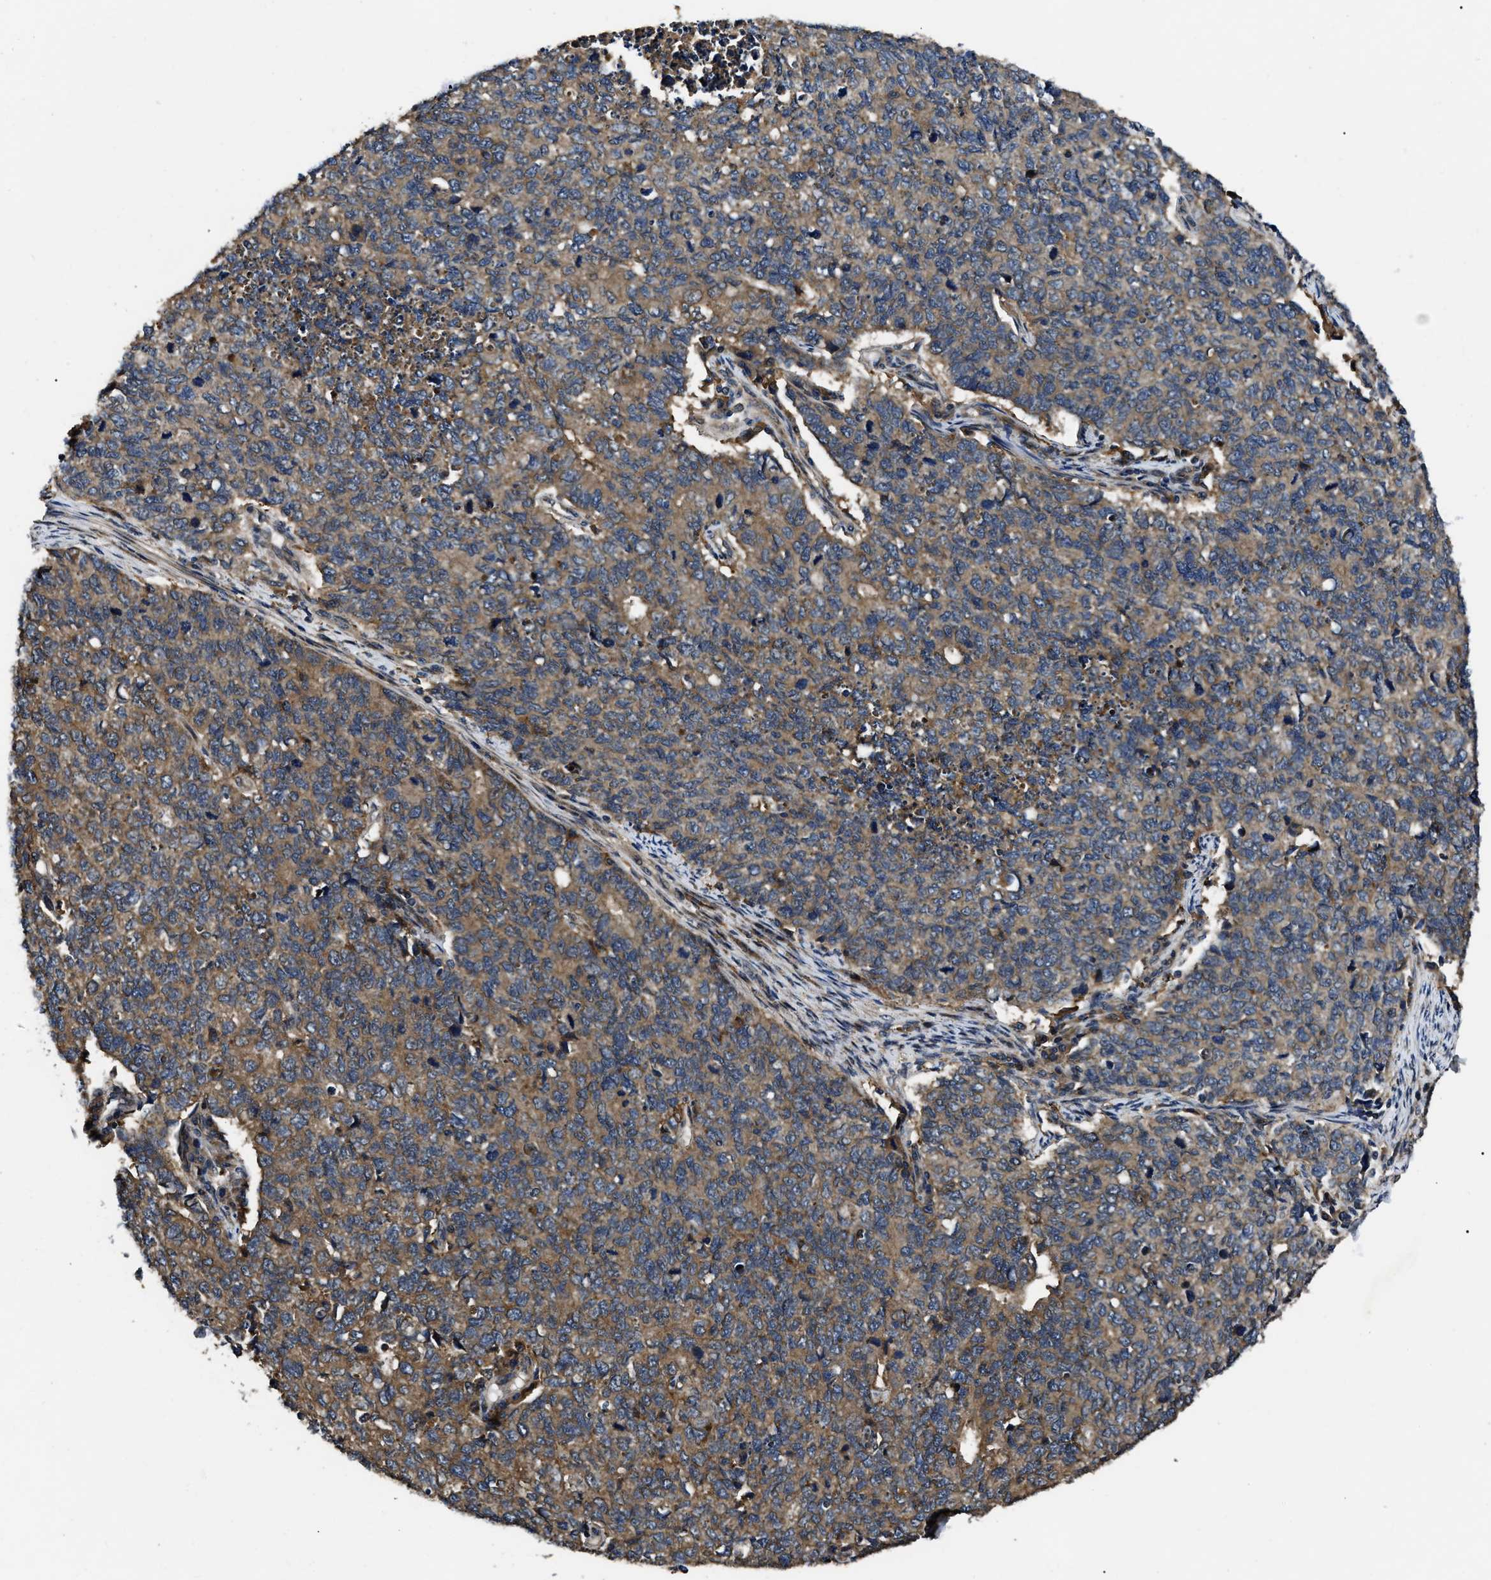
{"staining": {"intensity": "moderate", "quantity": ">75%", "location": "cytoplasmic/membranous"}, "tissue": "cervical cancer", "cell_type": "Tumor cells", "image_type": "cancer", "snomed": [{"axis": "morphology", "description": "Squamous cell carcinoma, NOS"}, {"axis": "topography", "description": "Cervix"}], "caption": "Protein expression analysis of human cervical cancer reveals moderate cytoplasmic/membranous staining in about >75% of tumor cells. (DAB IHC, brown staining for protein, blue staining for nuclei).", "gene": "PPWD1", "patient": {"sex": "female", "age": 63}}